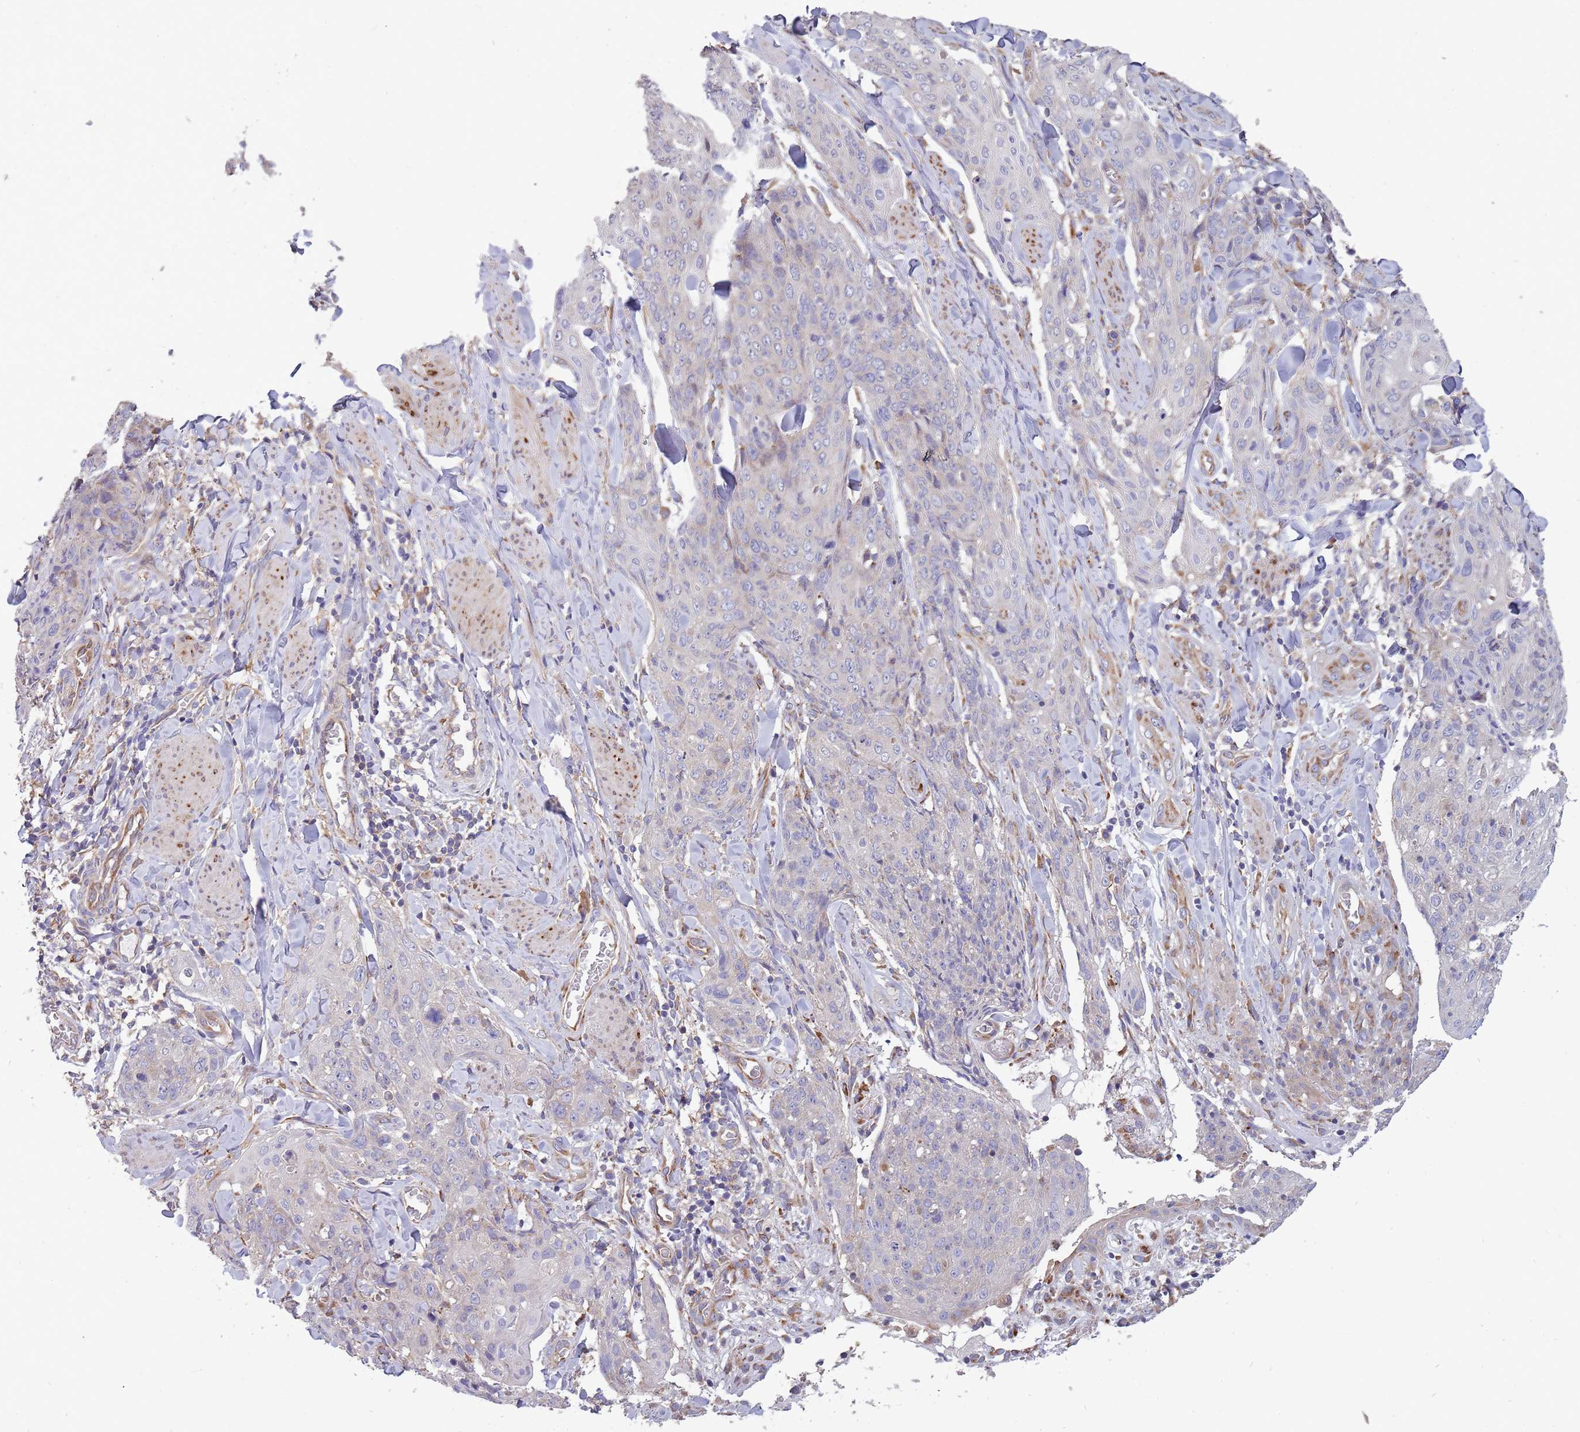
{"staining": {"intensity": "negative", "quantity": "none", "location": "none"}, "tissue": "skin cancer", "cell_type": "Tumor cells", "image_type": "cancer", "snomed": [{"axis": "morphology", "description": "Squamous cell carcinoma, NOS"}, {"axis": "topography", "description": "Skin"}, {"axis": "topography", "description": "Vulva"}], "caption": "This micrograph is of squamous cell carcinoma (skin) stained with IHC to label a protein in brown with the nuclei are counter-stained blue. There is no positivity in tumor cells. (DAB IHC, high magnification).", "gene": "ARMCX6", "patient": {"sex": "female", "age": 85}}